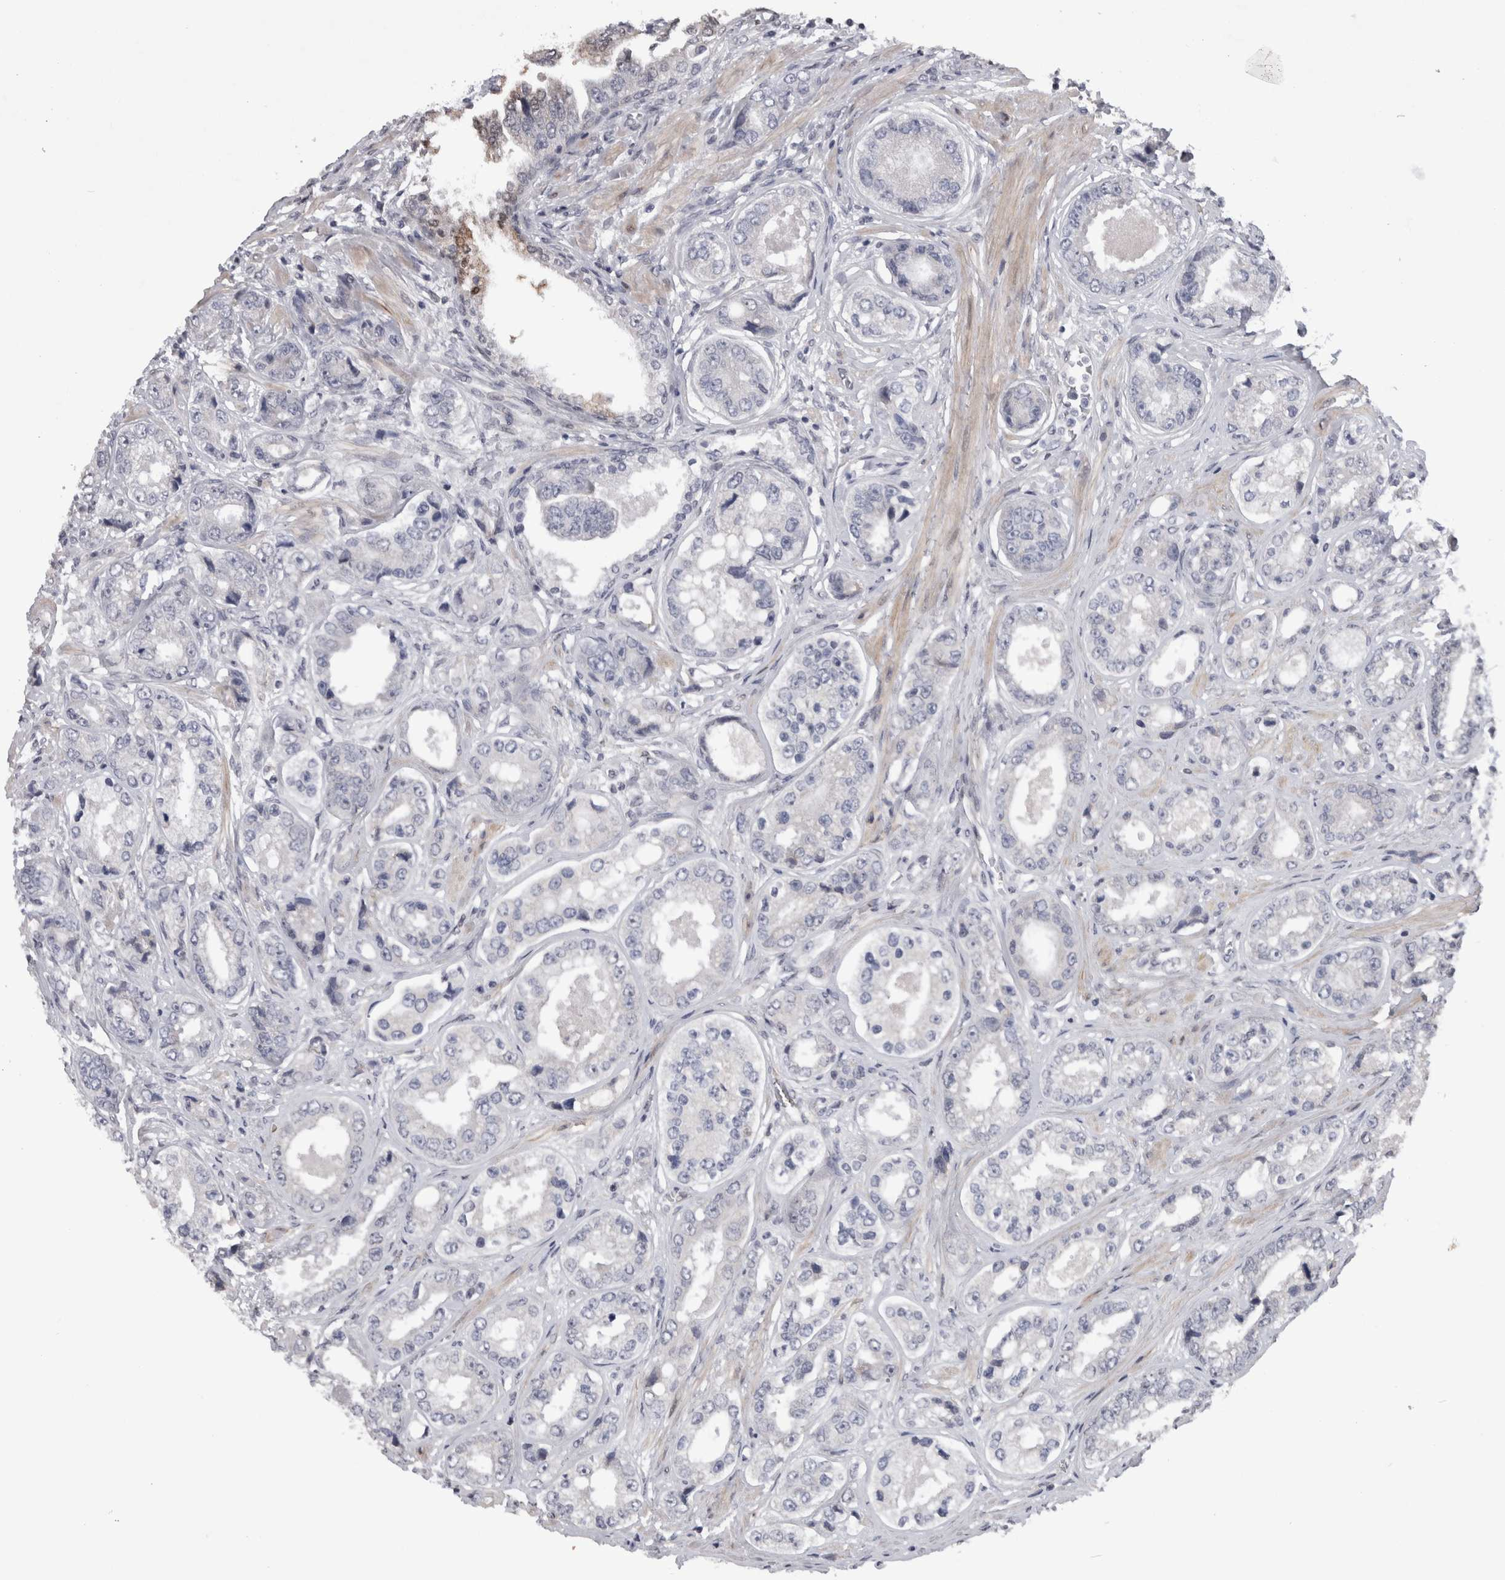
{"staining": {"intensity": "negative", "quantity": "none", "location": "none"}, "tissue": "prostate cancer", "cell_type": "Tumor cells", "image_type": "cancer", "snomed": [{"axis": "morphology", "description": "Adenocarcinoma, High grade"}, {"axis": "topography", "description": "Prostate"}], "caption": "The micrograph displays no staining of tumor cells in prostate cancer.", "gene": "IFI44", "patient": {"sex": "male", "age": 61}}